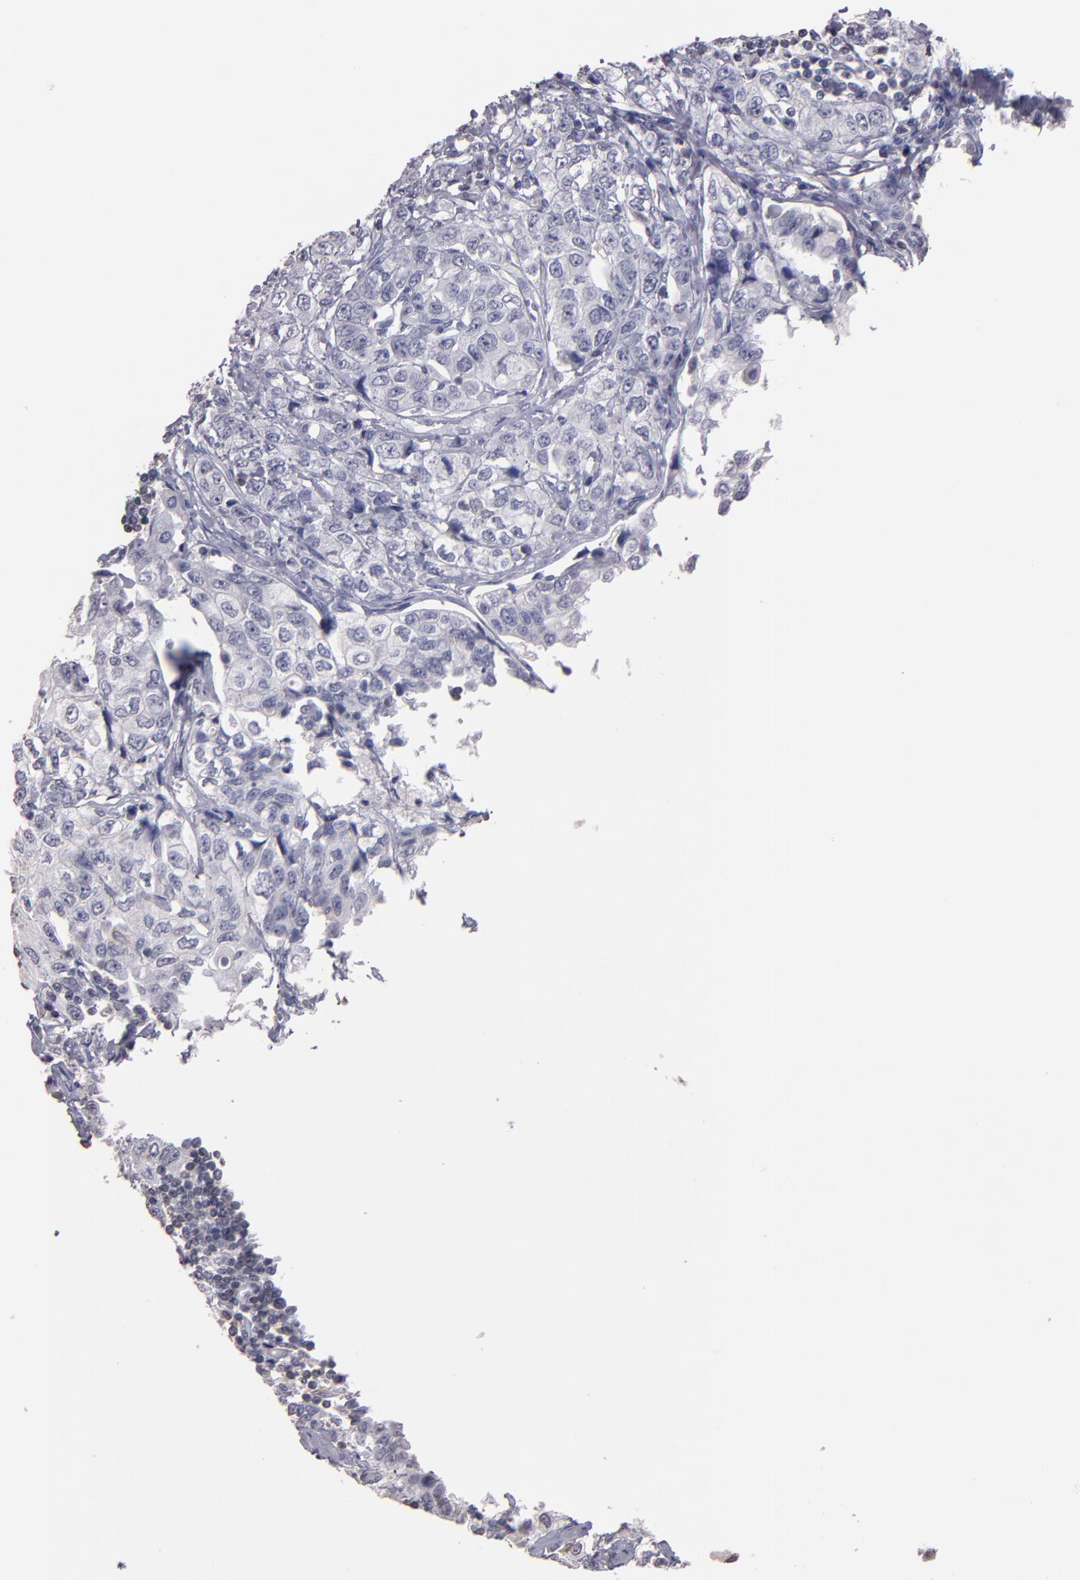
{"staining": {"intensity": "negative", "quantity": "none", "location": "none"}, "tissue": "stomach cancer", "cell_type": "Tumor cells", "image_type": "cancer", "snomed": [{"axis": "morphology", "description": "Adenocarcinoma, NOS"}, {"axis": "topography", "description": "Stomach"}], "caption": "An IHC photomicrograph of stomach adenocarcinoma is shown. There is no staining in tumor cells of stomach adenocarcinoma. The staining is performed using DAB brown chromogen with nuclei counter-stained in using hematoxylin.", "gene": "SOX10", "patient": {"sex": "male", "age": 48}}